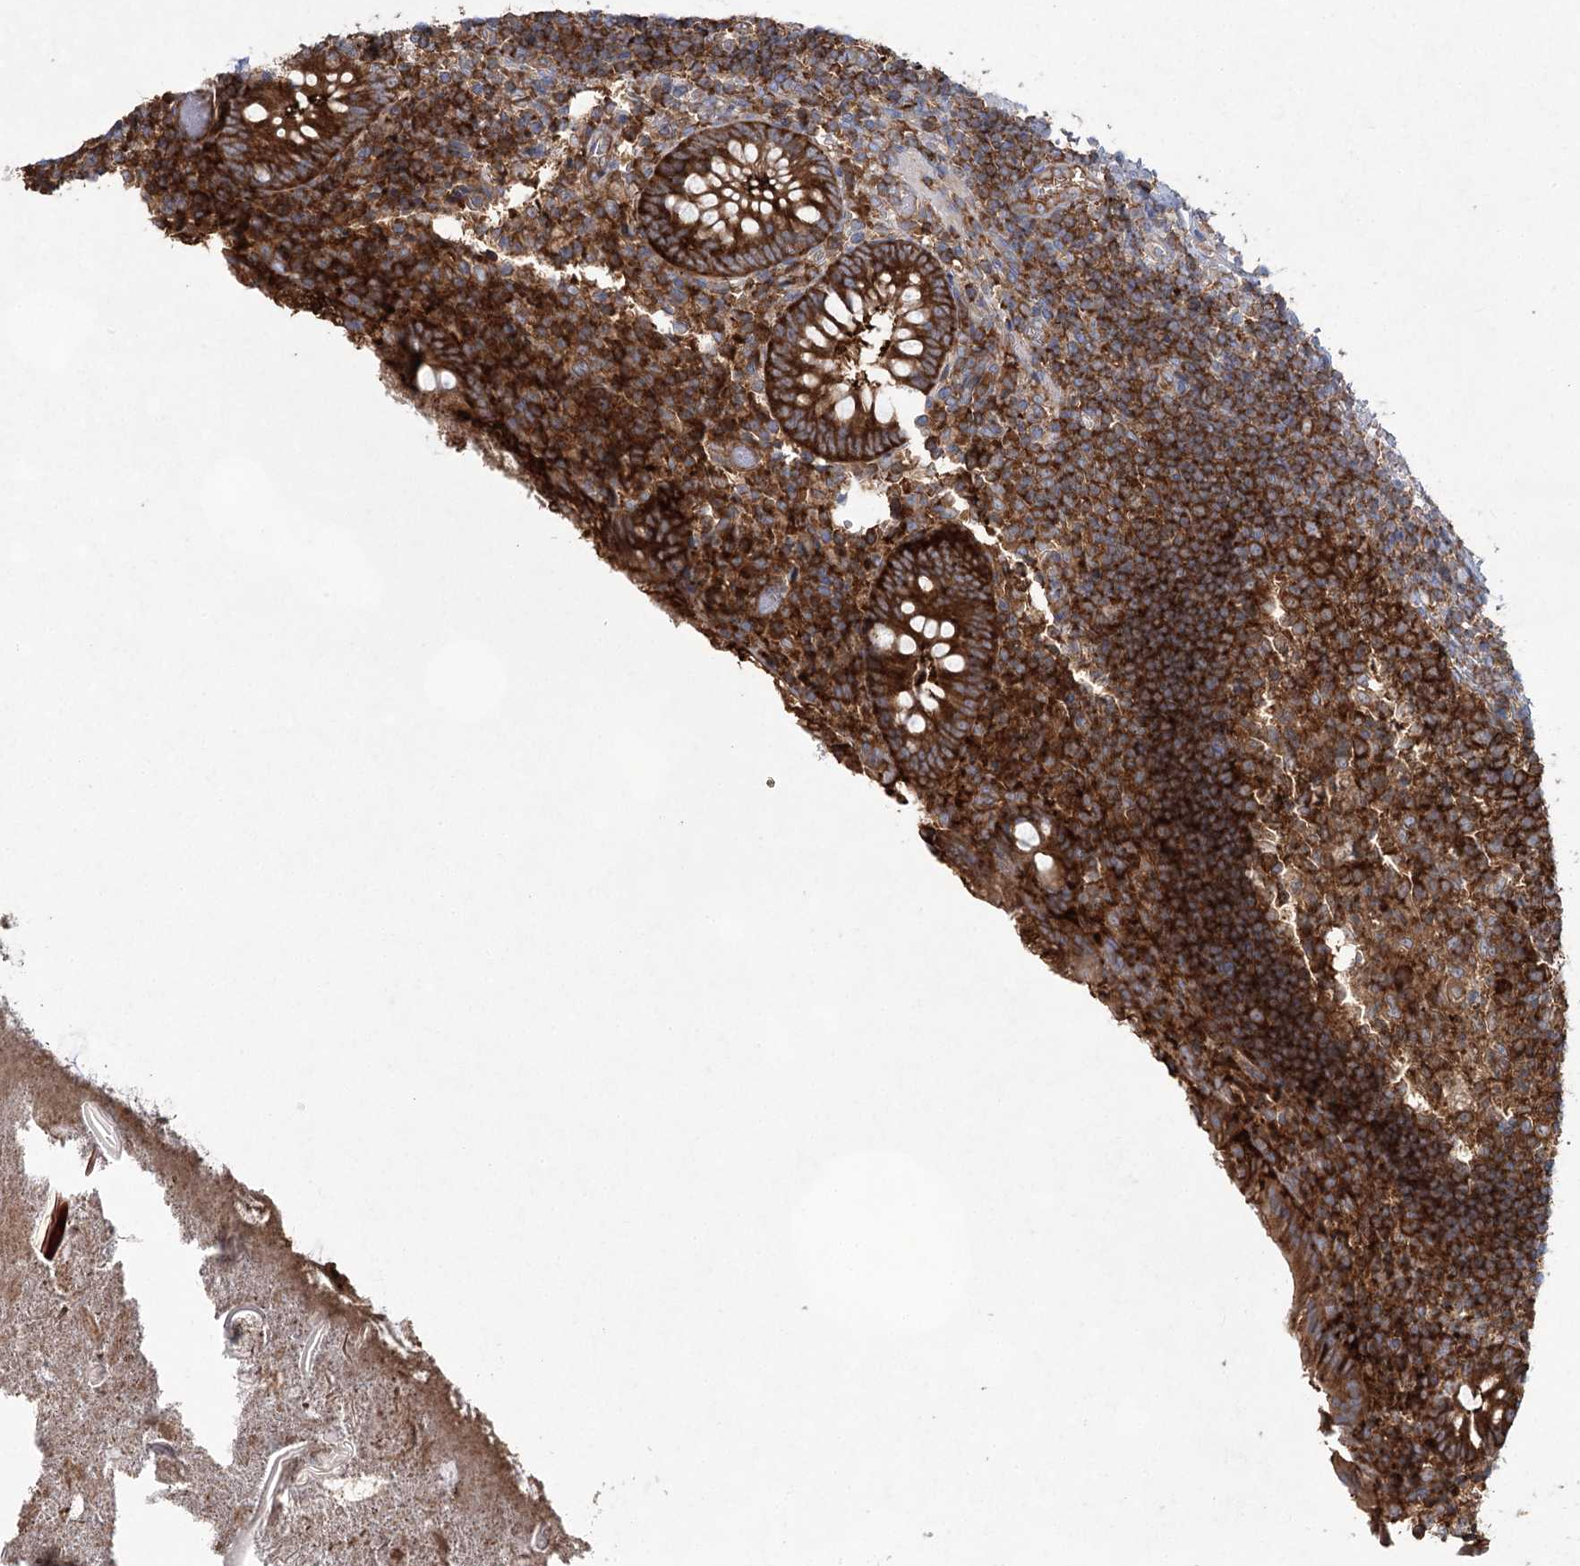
{"staining": {"intensity": "strong", "quantity": ">75%", "location": "cytoplasmic/membranous"}, "tissue": "appendix", "cell_type": "Glandular cells", "image_type": "normal", "snomed": [{"axis": "morphology", "description": "Normal tissue, NOS"}, {"axis": "topography", "description": "Appendix"}], "caption": "IHC of unremarkable appendix displays high levels of strong cytoplasmic/membranous expression in about >75% of glandular cells.", "gene": "EIF3A", "patient": {"sex": "female", "age": 17}}